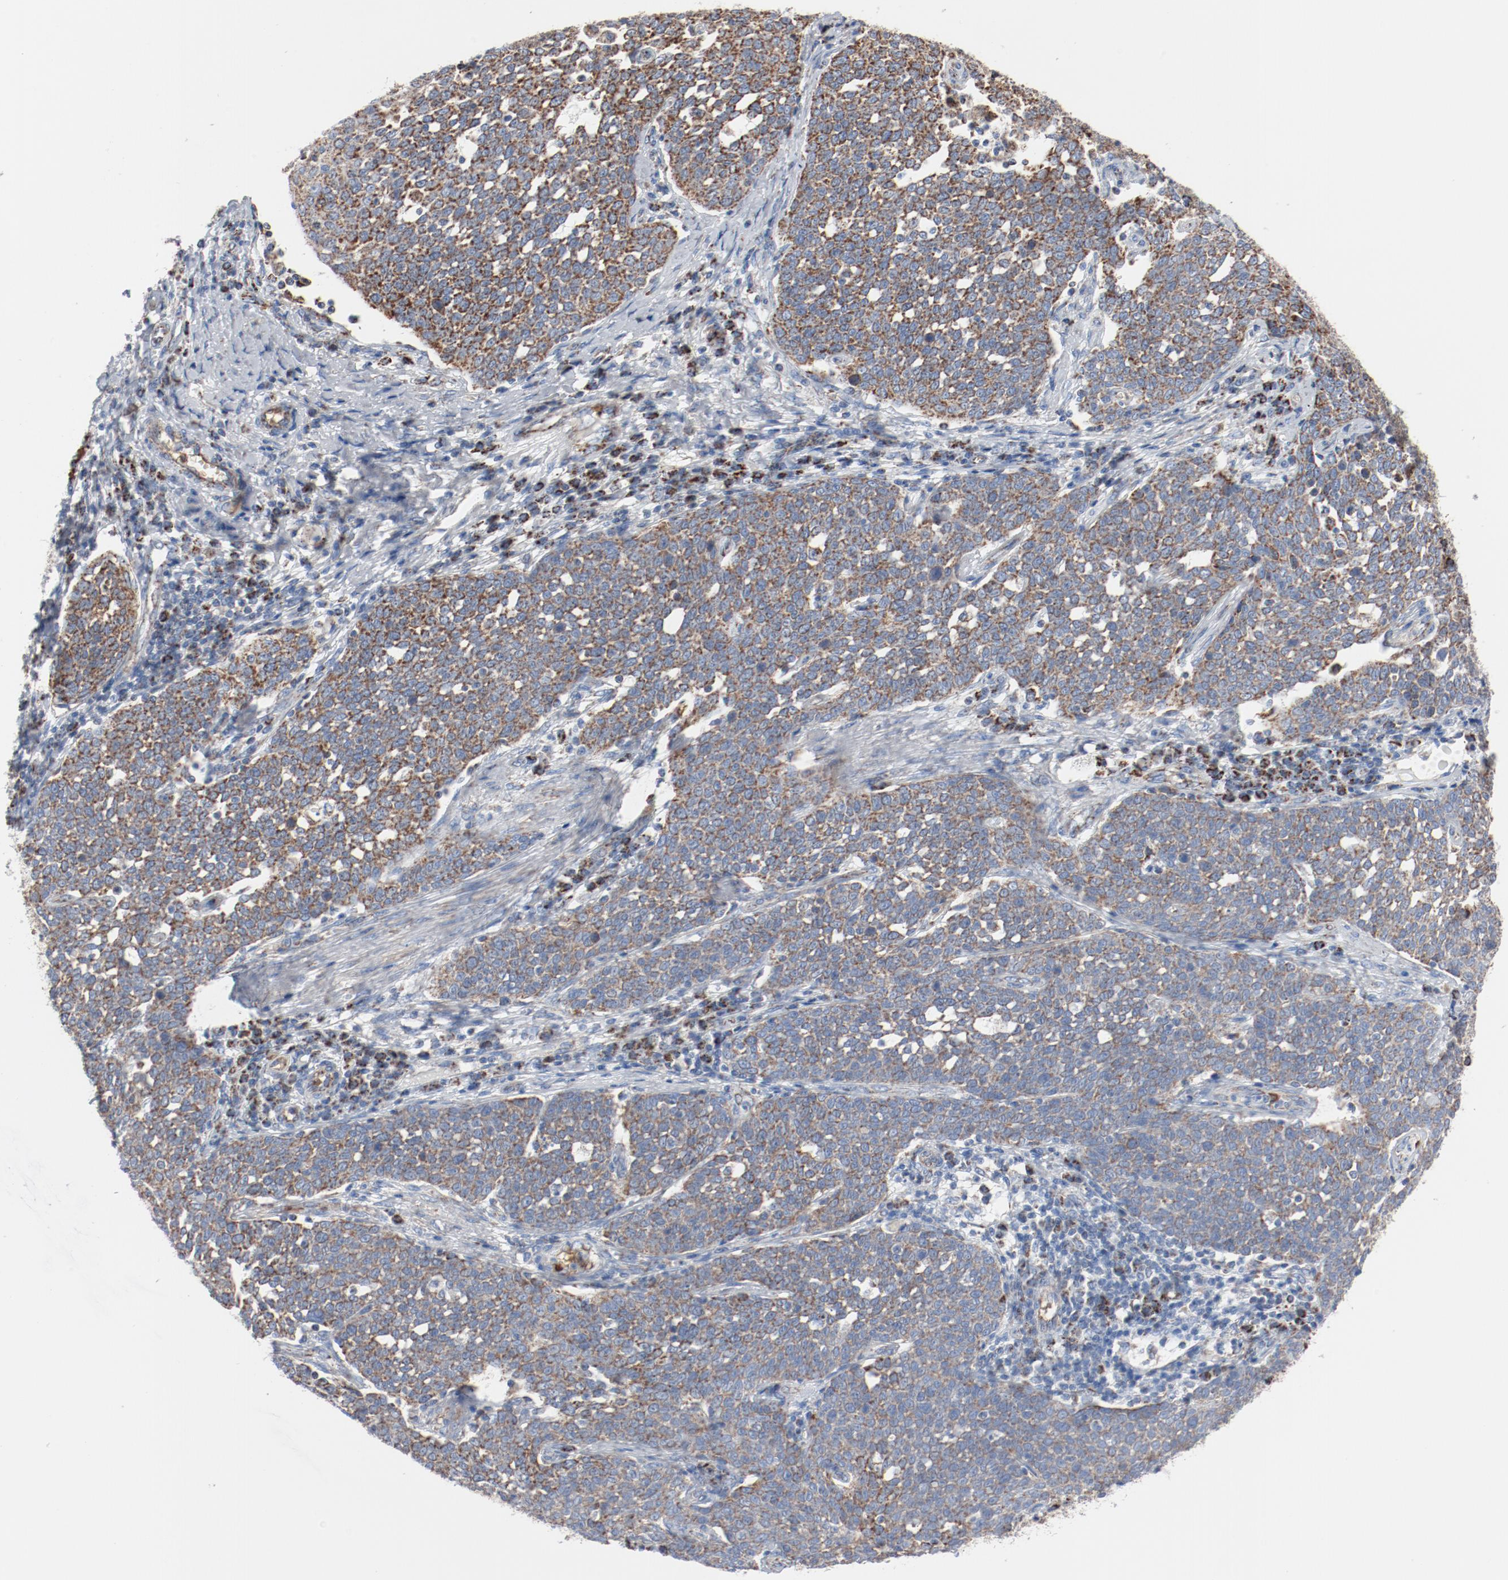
{"staining": {"intensity": "moderate", "quantity": ">75%", "location": "cytoplasmic/membranous"}, "tissue": "cervical cancer", "cell_type": "Tumor cells", "image_type": "cancer", "snomed": [{"axis": "morphology", "description": "Squamous cell carcinoma, NOS"}, {"axis": "topography", "description": "Cervix"}], "caption": "Protein analysis of cervical cancer tissue exhibits moderate cytoplasmic/membranous staining in about >75% of tumor cells. (DAB IHC, brown staining for protein, blue staining for nuclei).", "gene": "NDUFB8", "patient": {"sex": "female", "age": 34}}